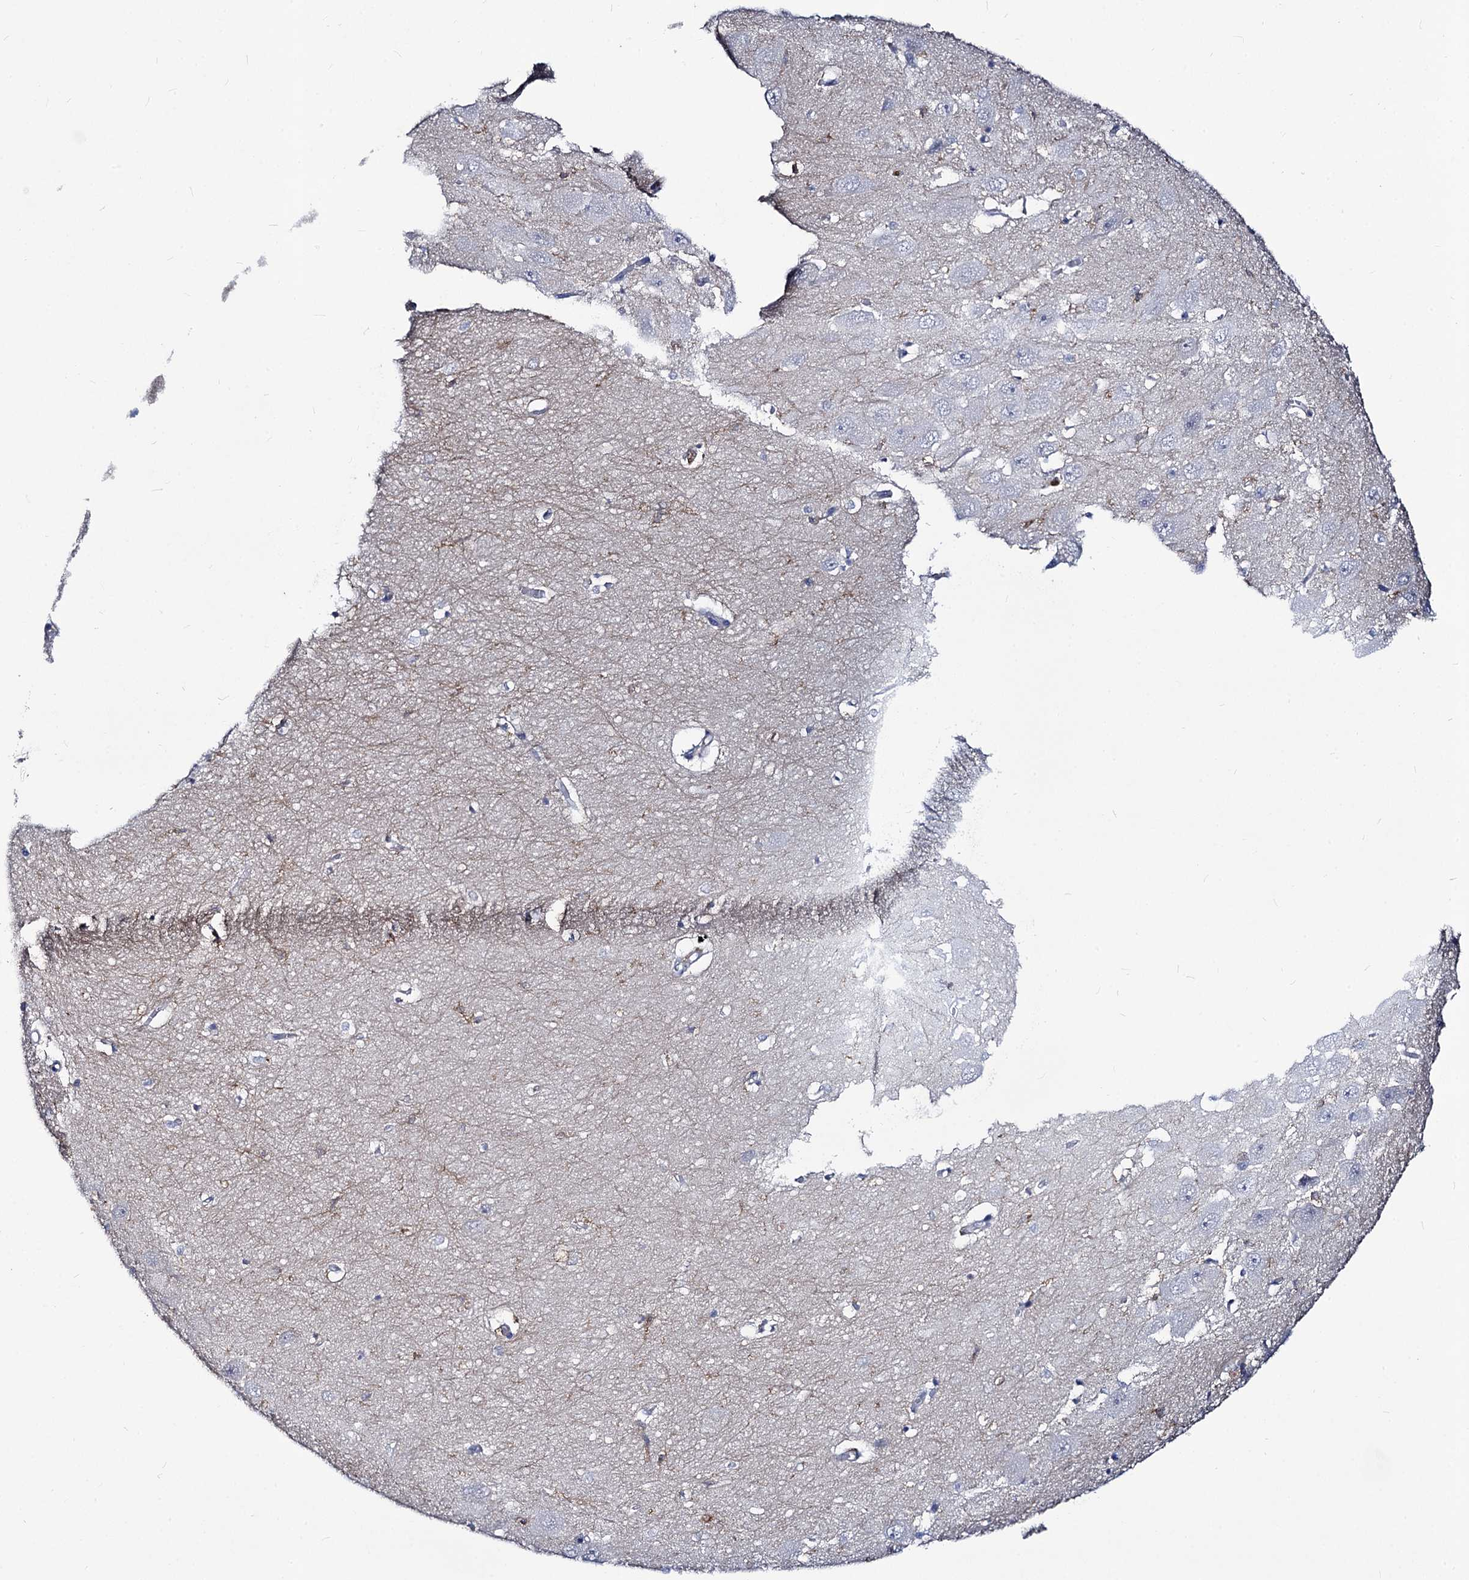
{"staining": {"intensity": "weak", "quantity": "<25%", "location": "cytoplasmic/membranous"}, "tissue": "hippocampus", "cell_type": "Glial cells", "image_type": "normal", "snomed": [{"axis": "morphology", "description": "Normal tissue, NOS"}, {"axis": "topography", "description": "Hippocampus"}], "caption": "This is a micrograph of immunohistochemistry (IHC) staining of normal hippocampus, which shows no staining in glial cells. (IHC, brightfield microscopy, high magnification).", "gene": "RHOG", "patient": {"sex": "female", "age": 64}}